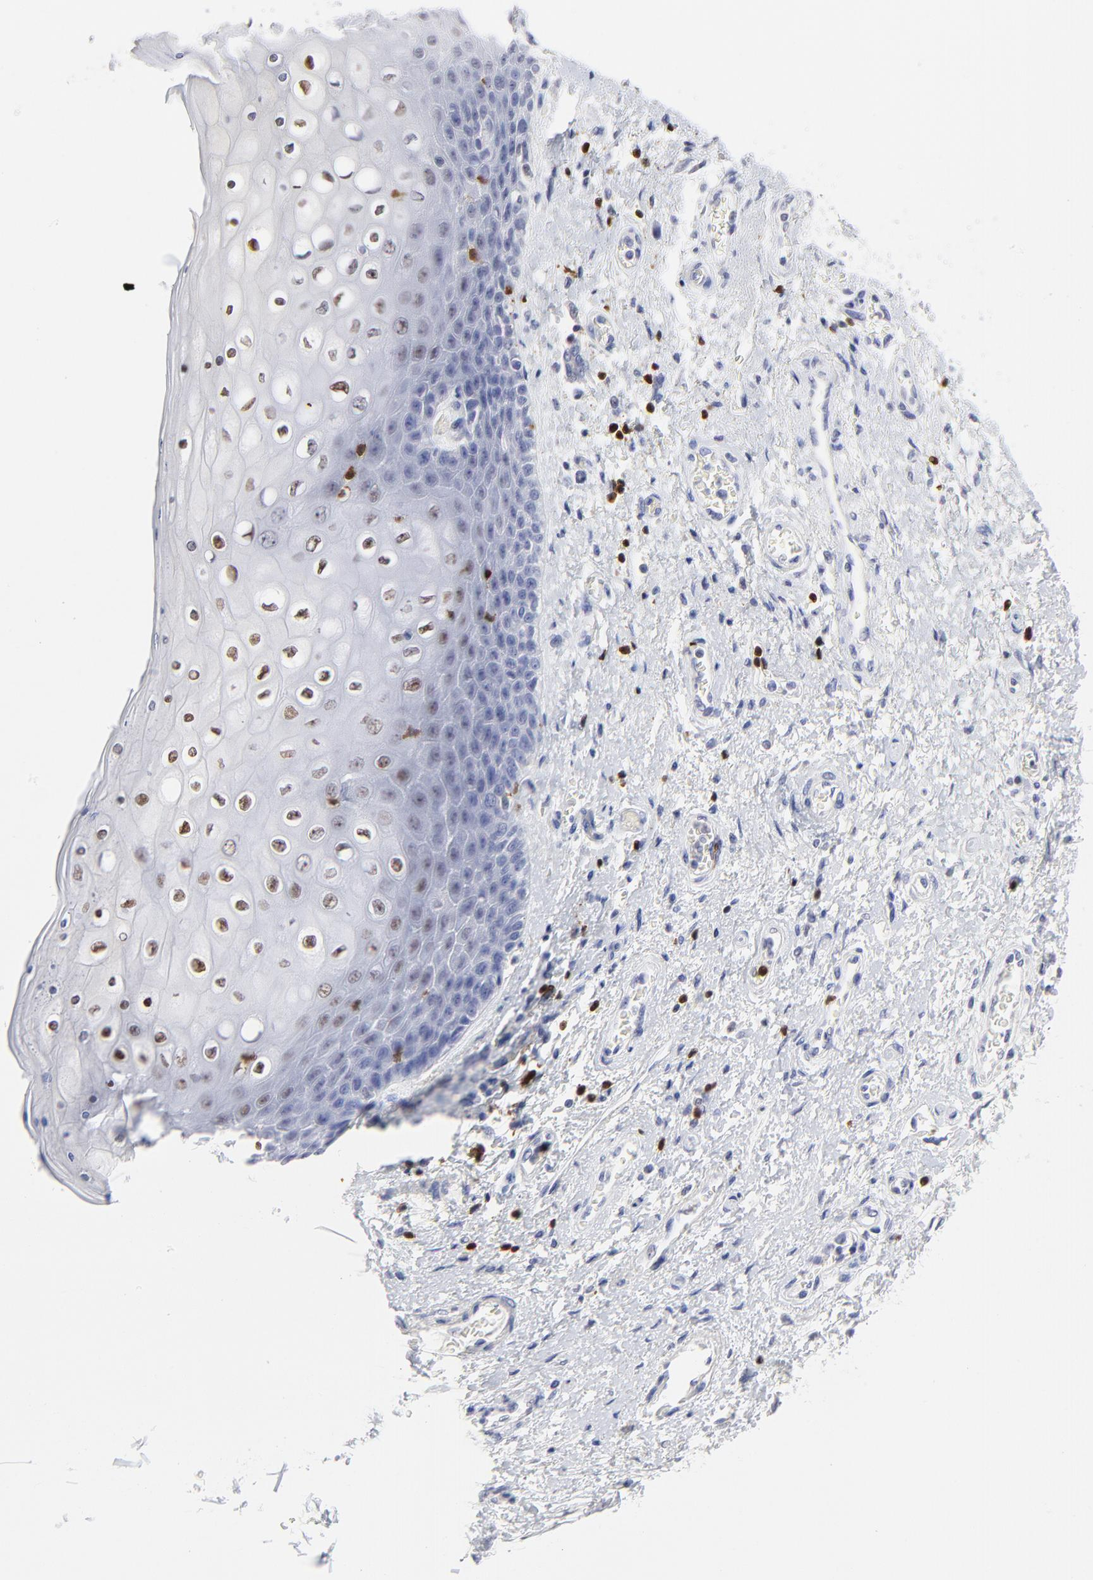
{"staining": {"intensity": "weak", "quantity": "<25%", "location": "nuclear"}, "tissue": "skin", "cell_type": "Epidermal cells", "image_type": "normal", "snomed": [{"axis": "morphology", "description": "Normal tissue, NOS"}, {"axis": "topography", "description": "Anal"}], "caption": "The photomicrograph demonstrates no significant staining in epidermal cells of skin.", "gene": "ZAP70", "patient": {"sex": "female", "age": 46}}